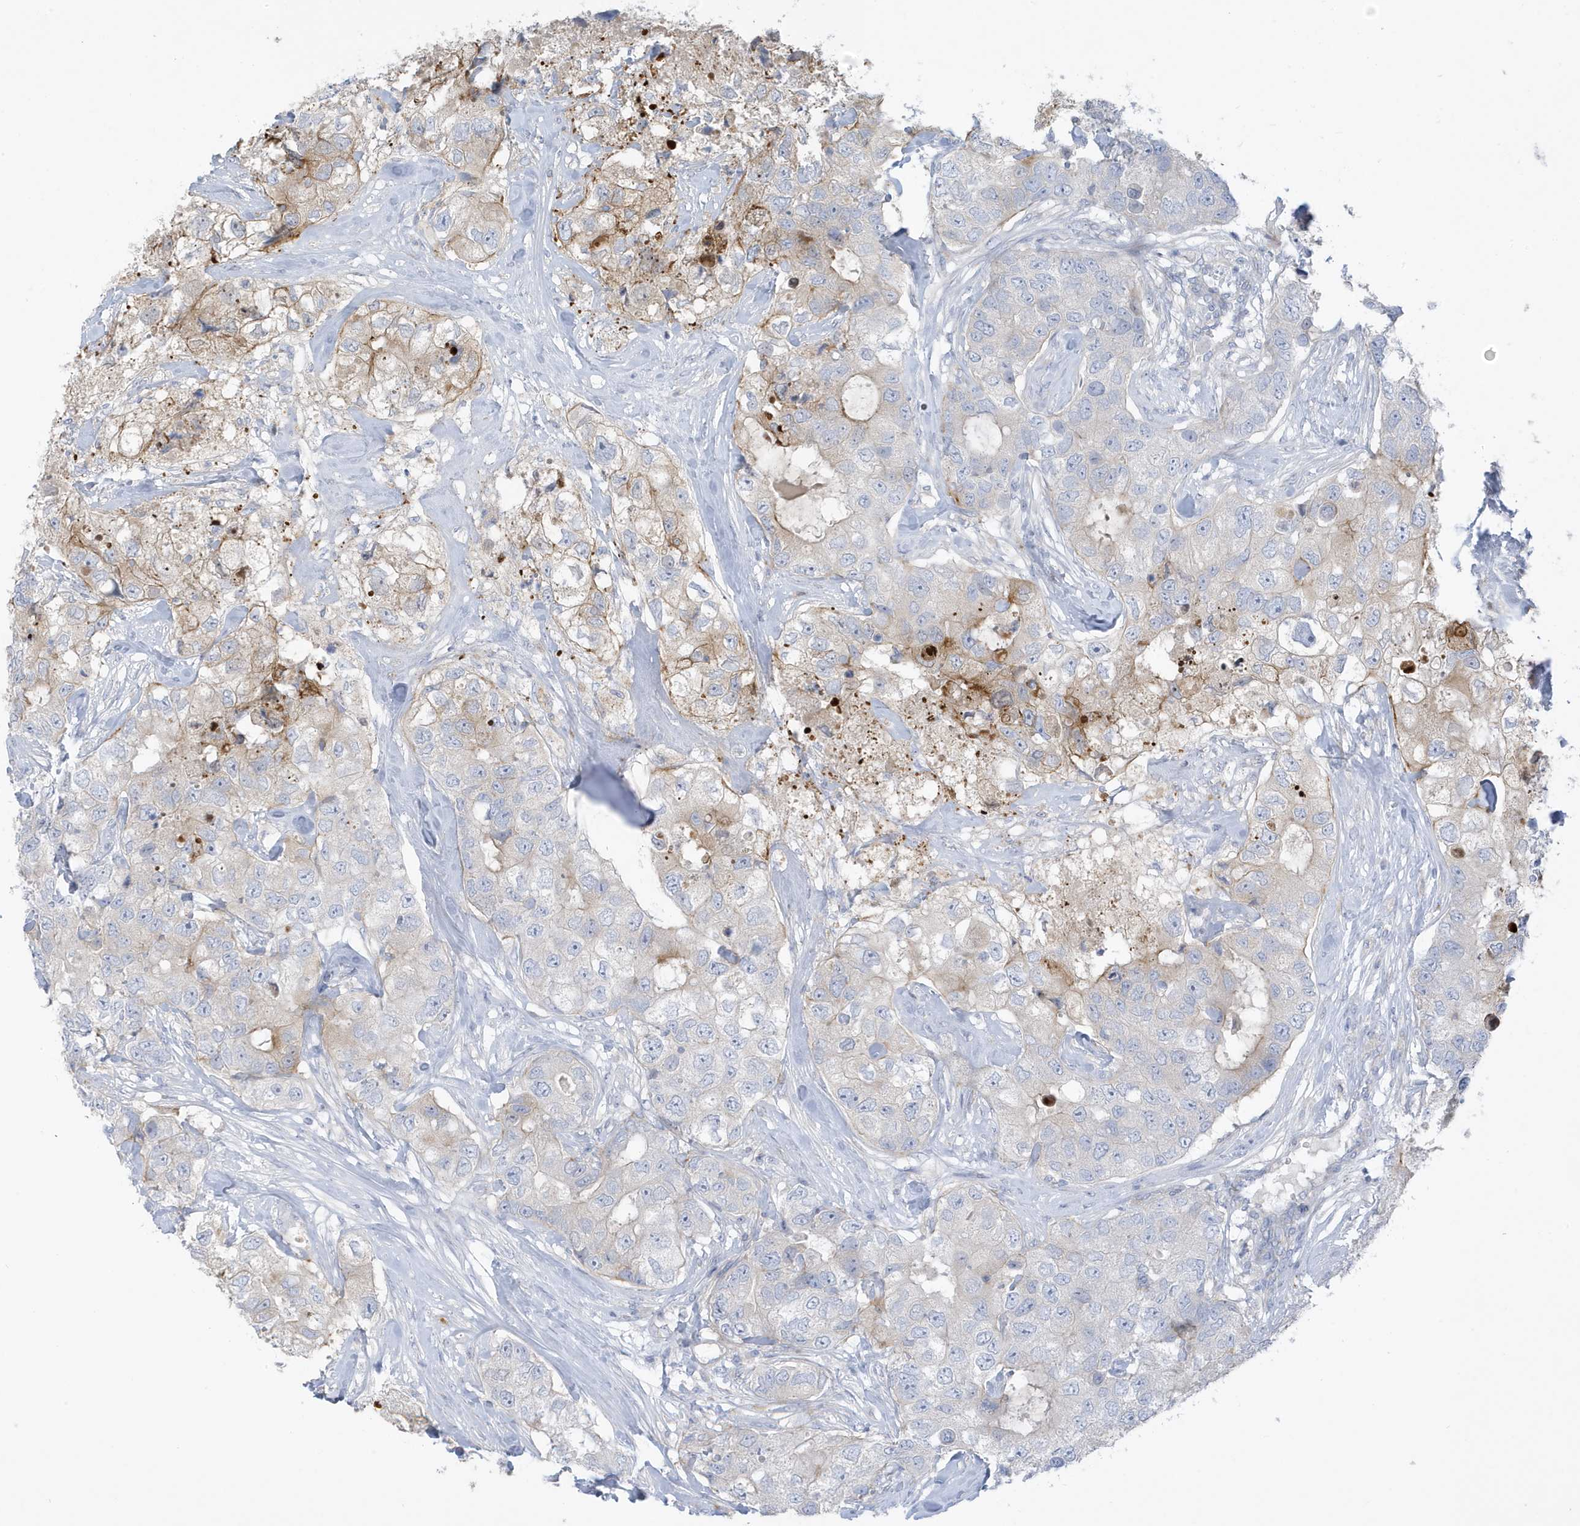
{"staining": {"intensity": "weak", "quantity": "<25%", "location": "cytoplasmic/membranous"}, "tissue": "breast cancer", "cell_type": "Tumor cells", "image_type": "cancer", "snomed": [{"axis": "morphology", "description": "Duct carcinoma"}, {"axis": "topography", "description": "Breast"}], "caption": "High magnification brightfield microscopy of breast cancer (intraductal carcinoma) stained with DAB (brown) and counterstained with hematoxylin (blue): tumor cells show no significant expression. The staining is performed using DAB (3,3'-diaminobenzidine) brown chromogen with nuclei counter-stained in using hematoxylin.", "gene": "ATP13A5", "patient": {"sex": "female", "age": 62}}